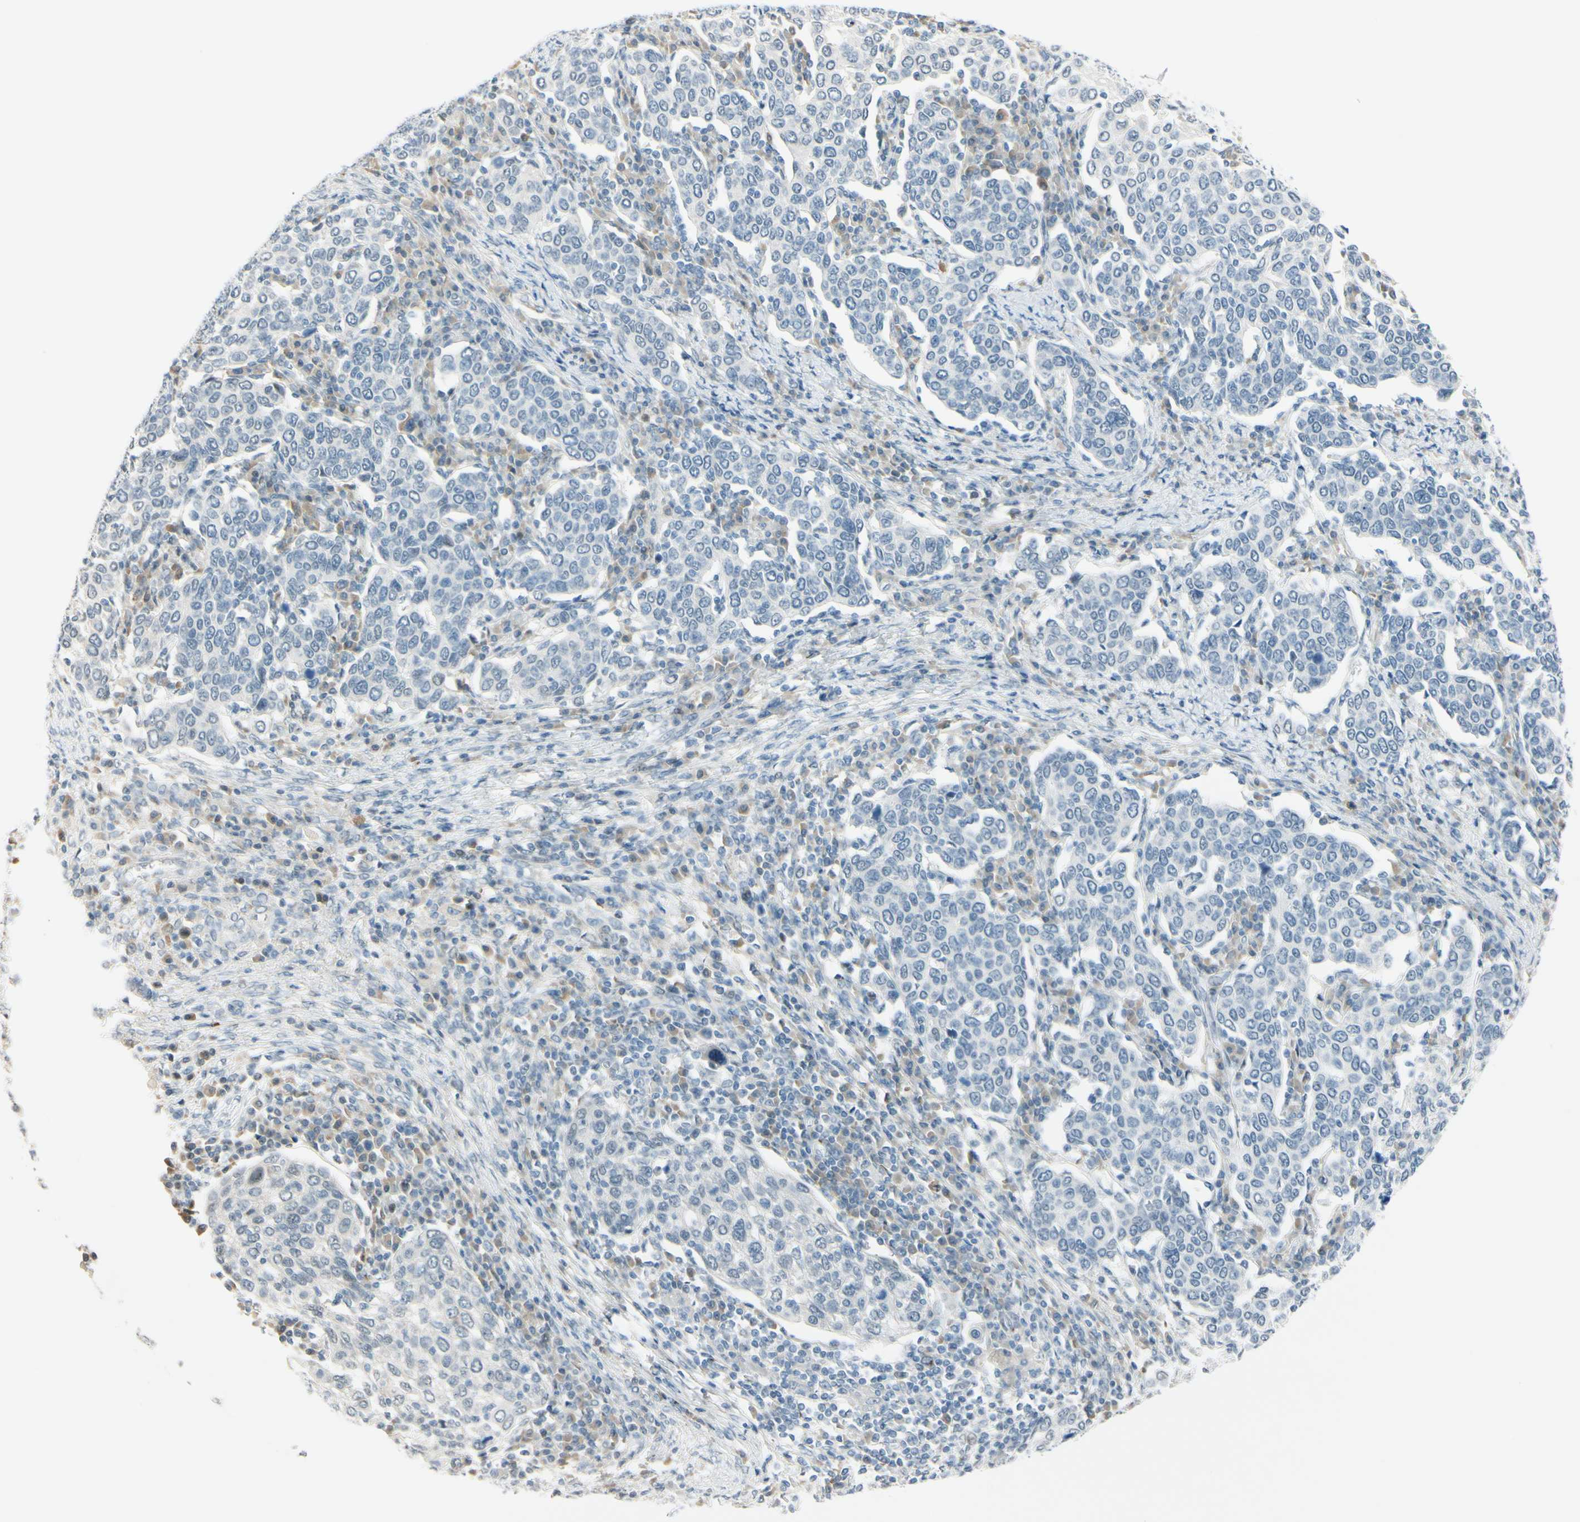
{"staining": {"intensity": "negative", "quantity": "none", "location": "none"}, "tissue": "cervical cancer", "cell_type": "Tumor cells", "image_type": "cancer", "snomed": [{"axis": "morphology", "description": "Squamous cell carcinoma, NOS"}, {"axis": "topography", "description": "Cervix"}], "caption": "Immunohistochemistry (IHC) micrograph of cervical squamous cell carcinoma stained for a protein (brown), which demonstrates no expression in tumor cells.", "gene": "B4GALNT1", "patient": {"sex": "female", "age": 40}}